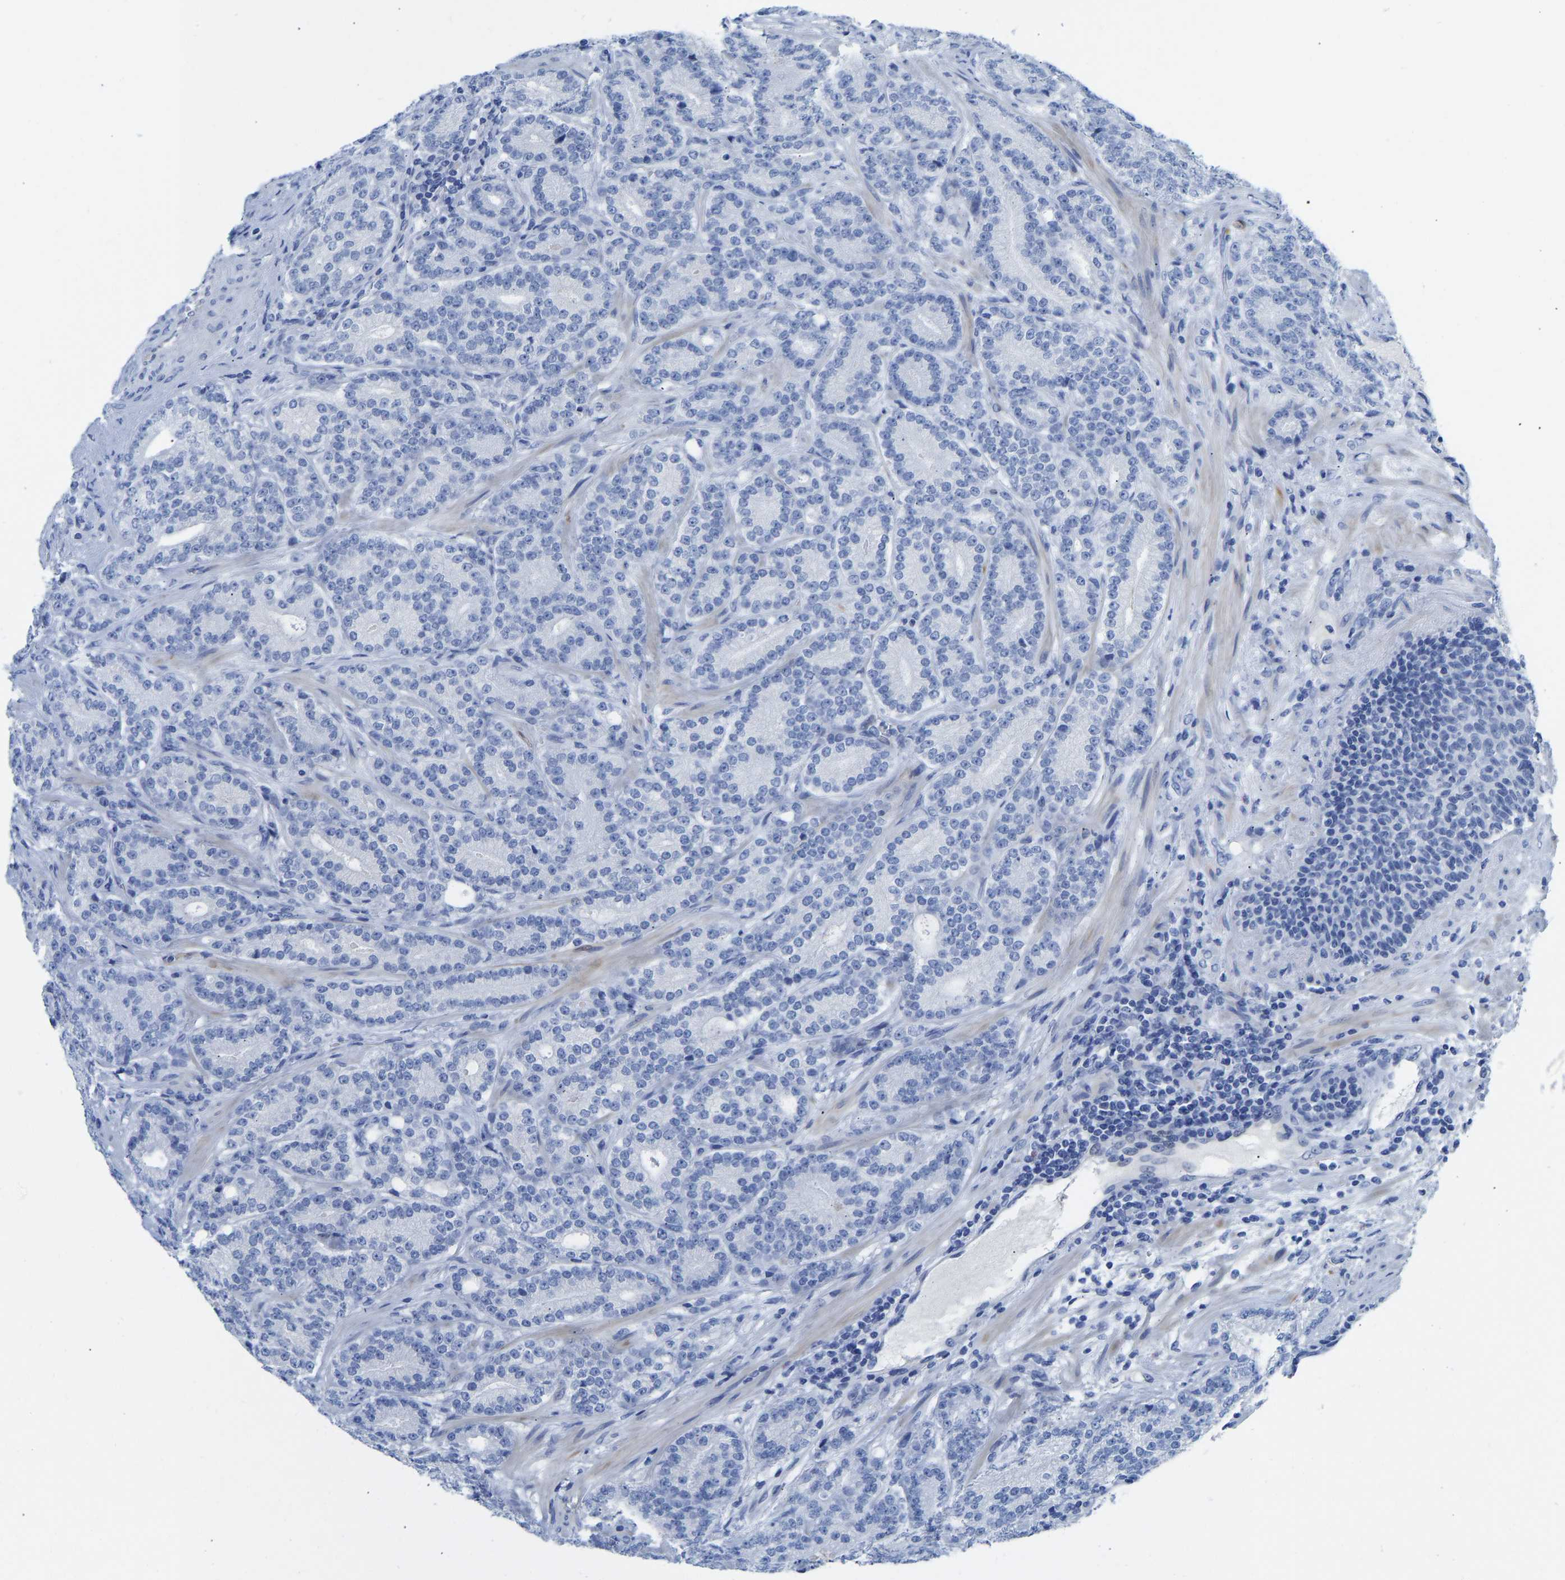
{"staining": {"intensity": "negative", "quantity": "none", "location": "none"}, "tissue": "prostate cancer", "cell_type": "Tumor cells", "image_type": "cancer", "snomed": [{"axis": "morphology", "description": "Adenocarcinoma, High grade"}, {"axis": "topography", "description": "Prostate"}], "caption": "A histopathology image of prostate cancer stained for a protein shows no brown staining in tumor cells.", "gene": "NKAIN3", "patient": {"sex": "male", "age": 61}}